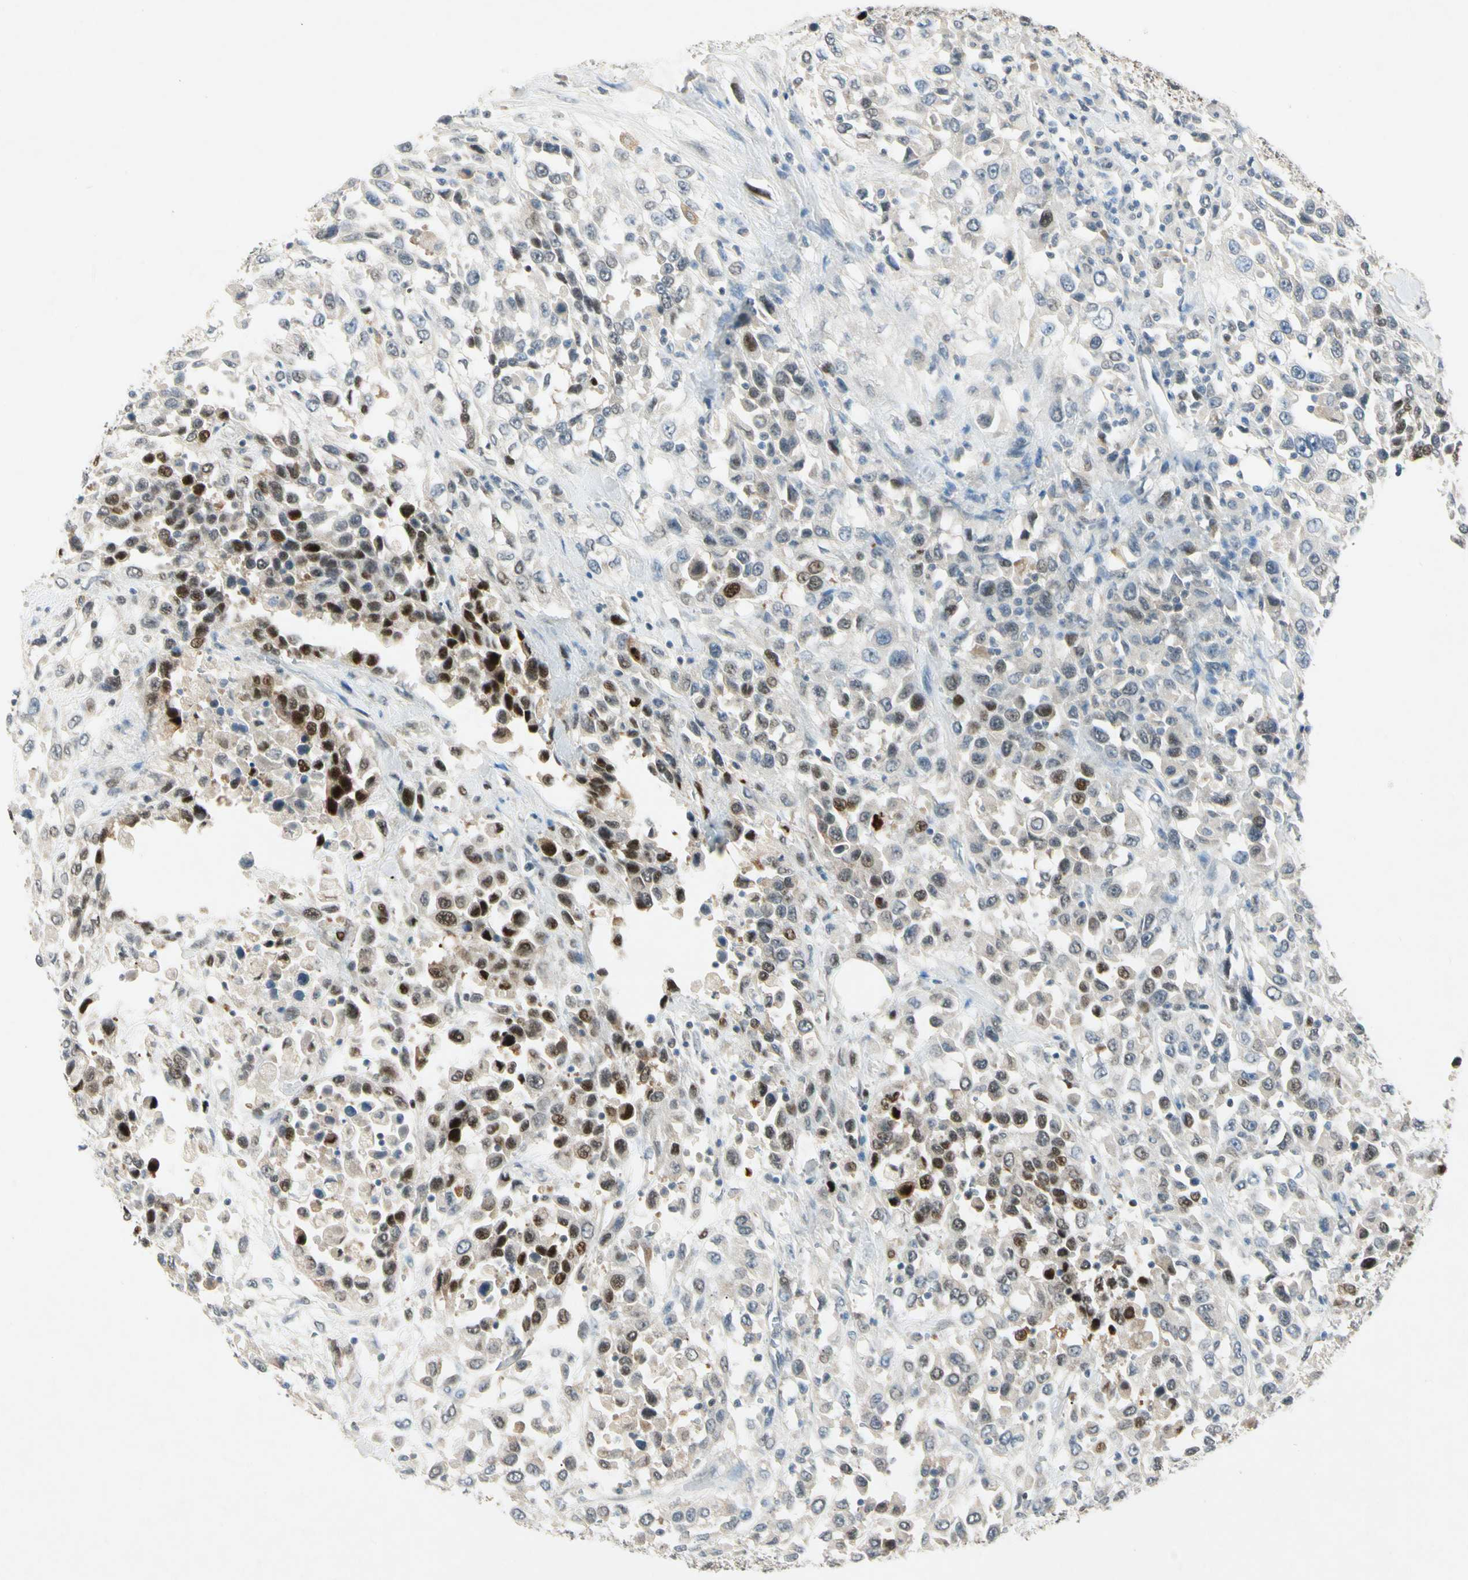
{"staining": {"intensity": "weak", "quantity": "25%-75%", "location": "nuclear"}, "tissue": "urothelial cancer", "cell_type": "Tumor cells", "image_type": "cancer", "snomed": [{"axis": "morphology", "description": "Urothelial carcinoma, High grade"}, {"axis": "topography", "description": "Urinary bladder"}], "caption": "High-grade urothelial carcinoma tissue demonstrates weak nuclear expression in about 25%-75% of tumor cells", "gene": "HSPA1B", "patient": {"sex": "female", "age": 80}}